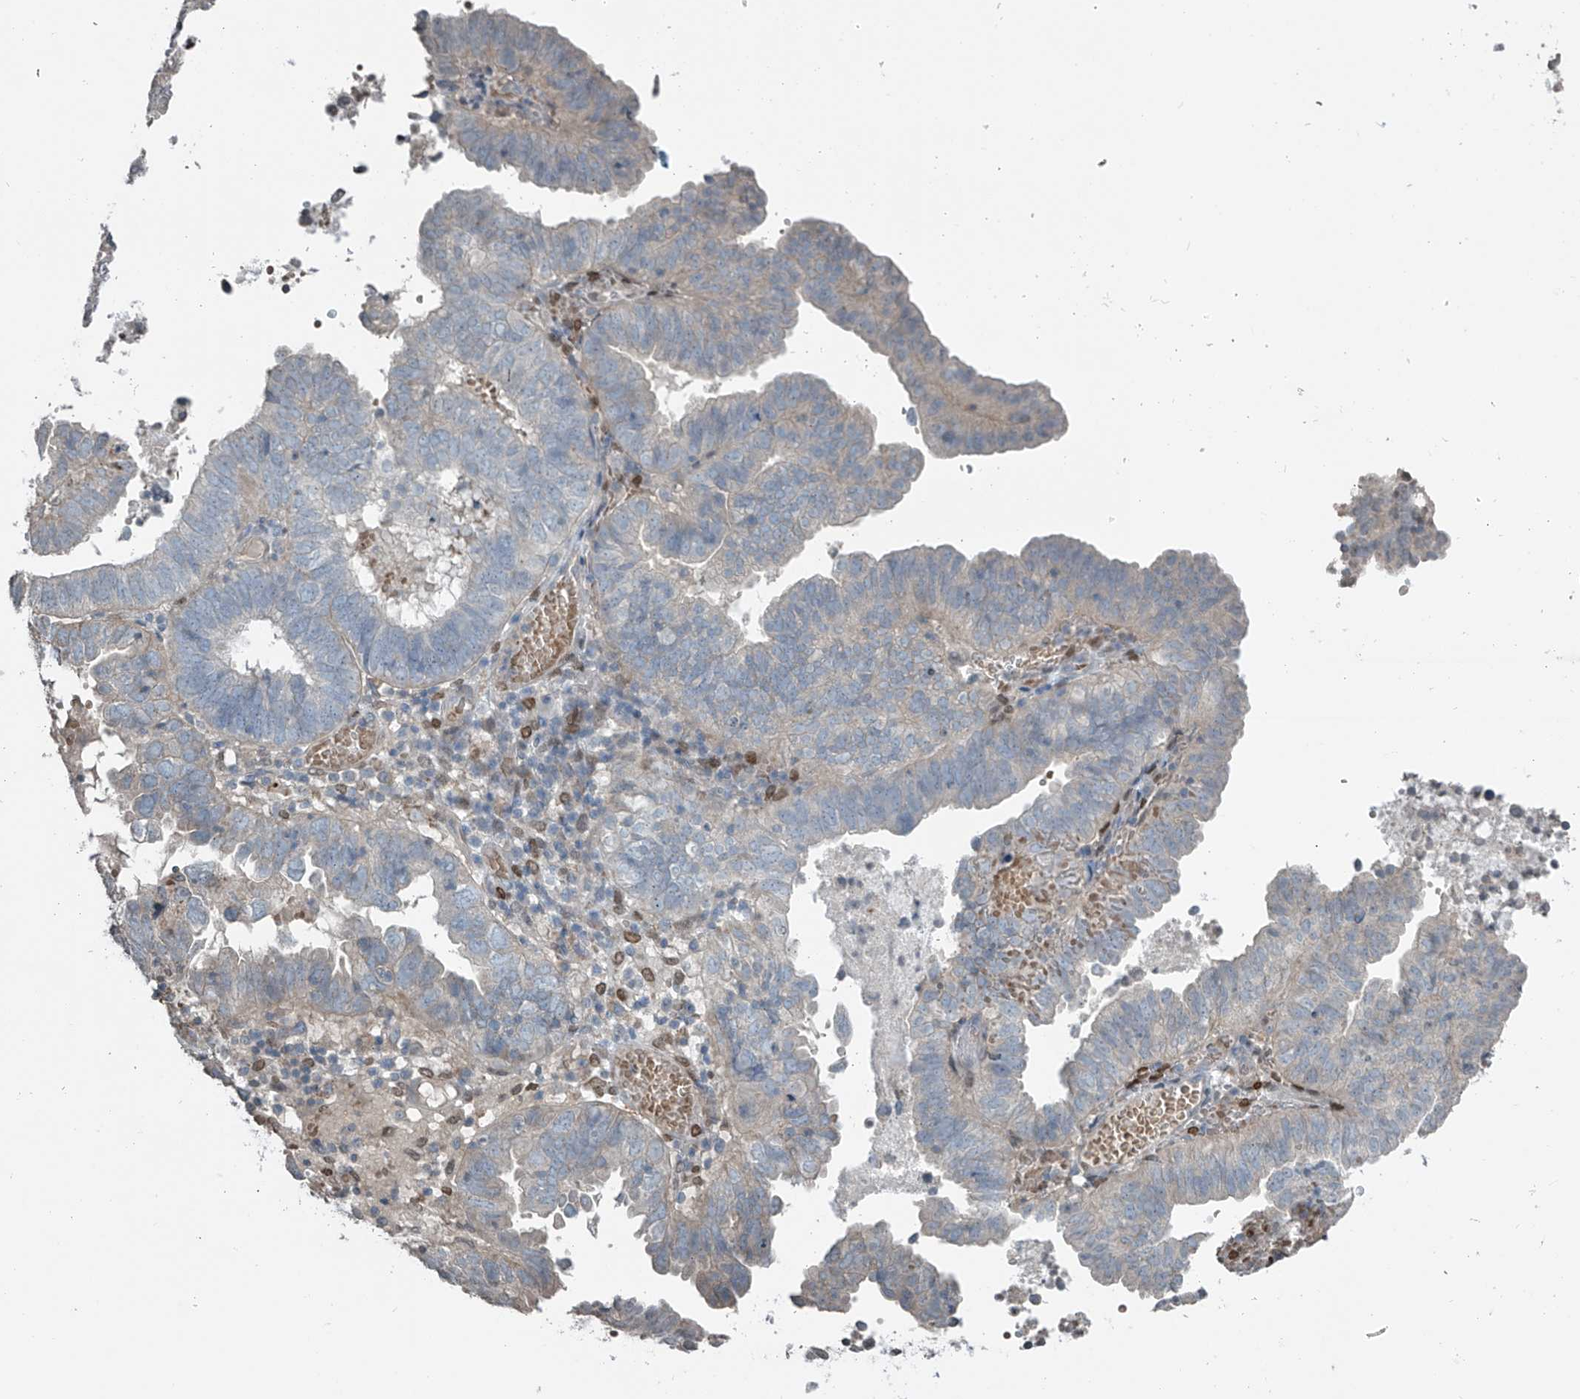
{"staining": {"intensity": "negative", "quantity": "none", "location": "none"}, "tissue": "endometrial cancer", "cell_type": "Tumor cells", "image_type": "cancer", "snomed": [{"axis": "morphology", "description": "Adenocarcinoma, NOS"}, {"axis": "topography", "description": "Uterus"}], "caption": "Tumor cells show no significant positivity in adenocarcinoma (endometrial).", "gene": "HOXA11", "patient": {"sex": "female", "age": 77}}